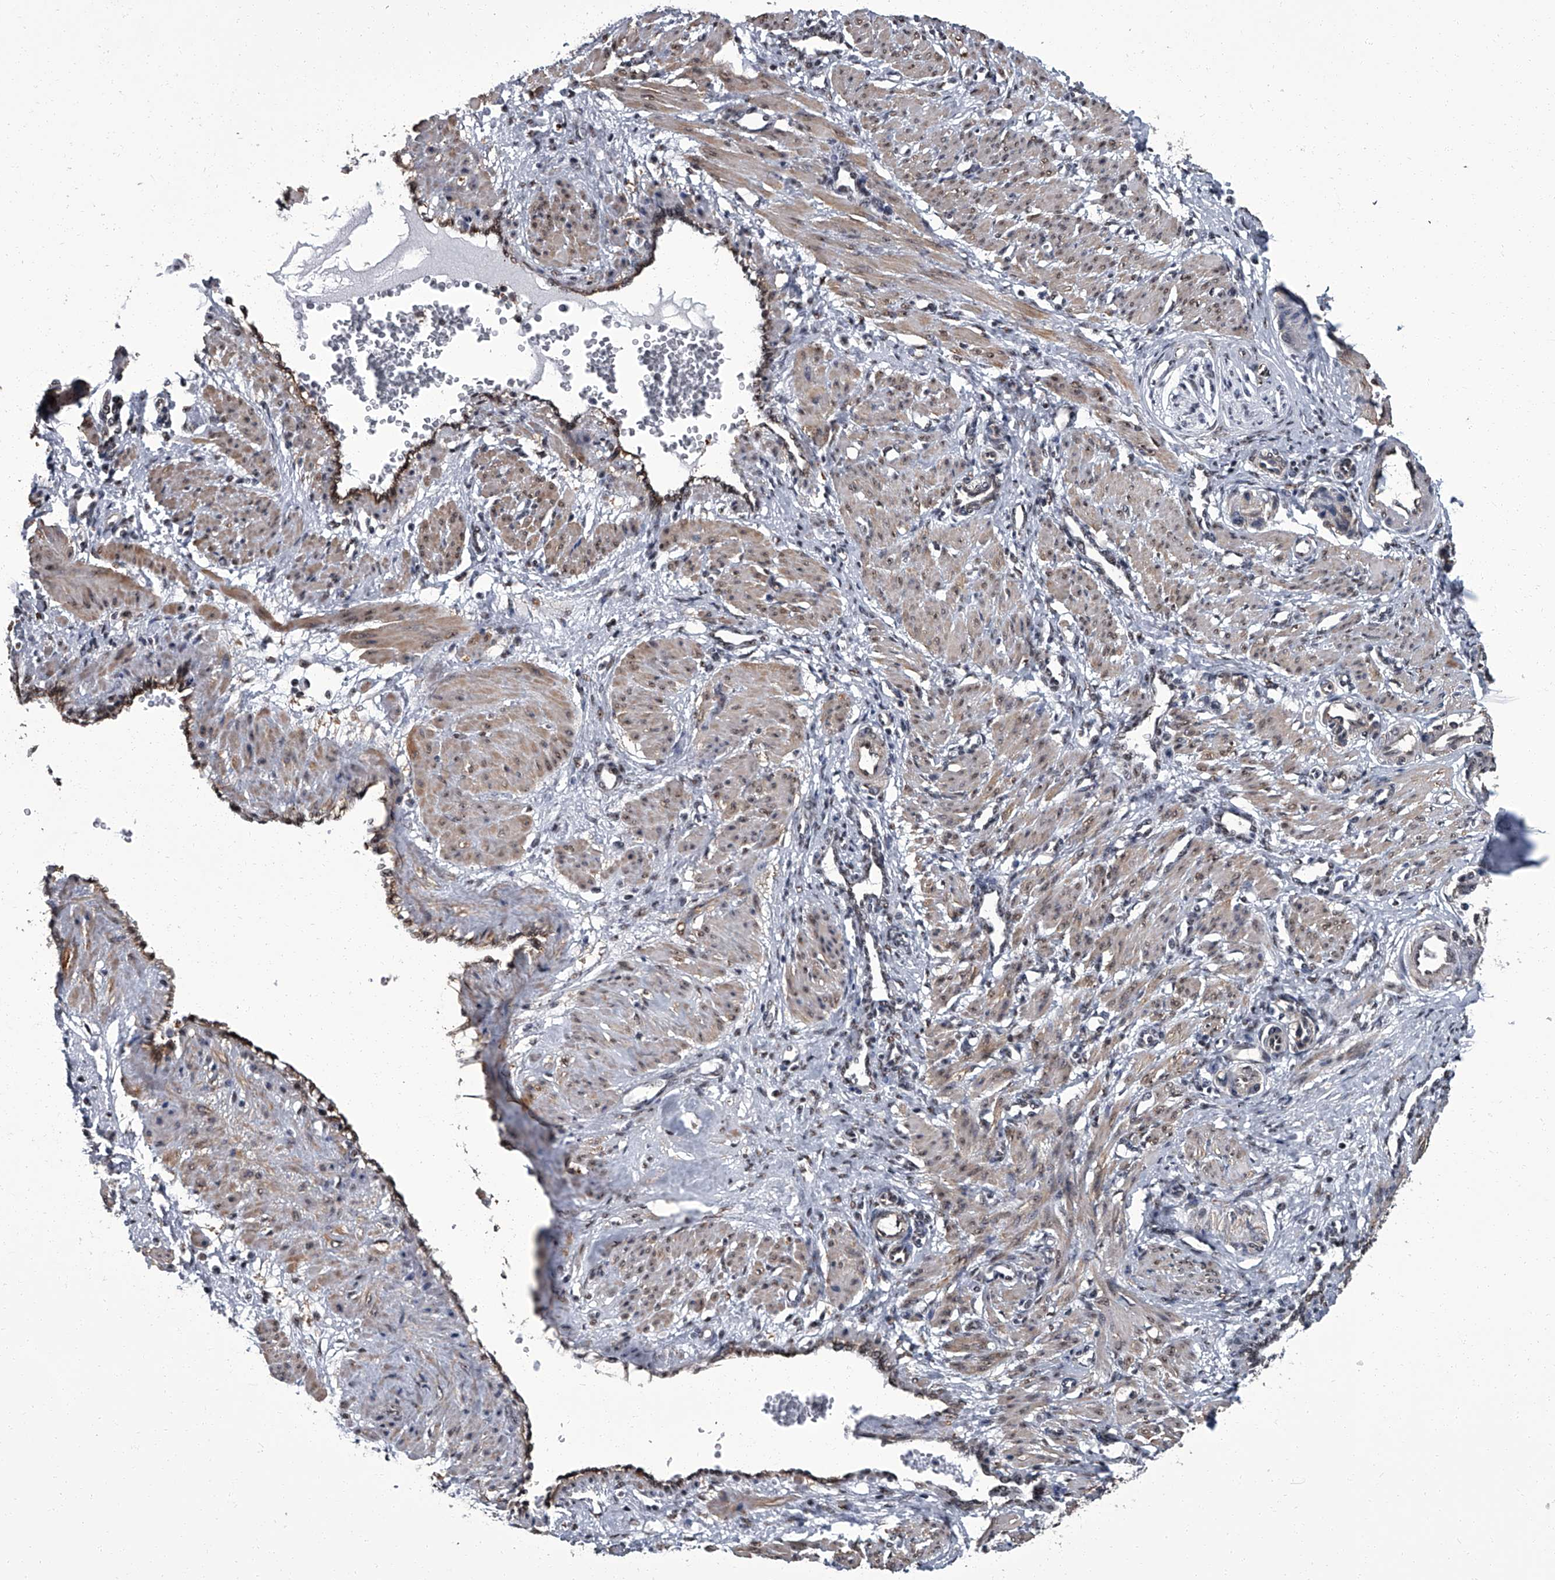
{"staining": {"intensity": "weak", "quantity": "25%-75%", "location": "cytoplasmic/membranous,nuclear"}, "tissue": "smooth muscle", "cell_type": "Smooth muscle cells", "image_type": "normal", "snomed": [{"axis": "morphology", "description": "Normal tissue, NOS"}, {"axis": "topography", "description": "Endometrium"}], "caption": "Immunohistochemistry (IHC) image of unremarkable smooth muscle stained for a protein (brown), which shows low levels of weak cytoplasmic/membranous,nuclear expression in about 25%-75% of smooth muscle cells.", "gene": "ZNF518B", "patient": {"sex": "female", "age": 33}}